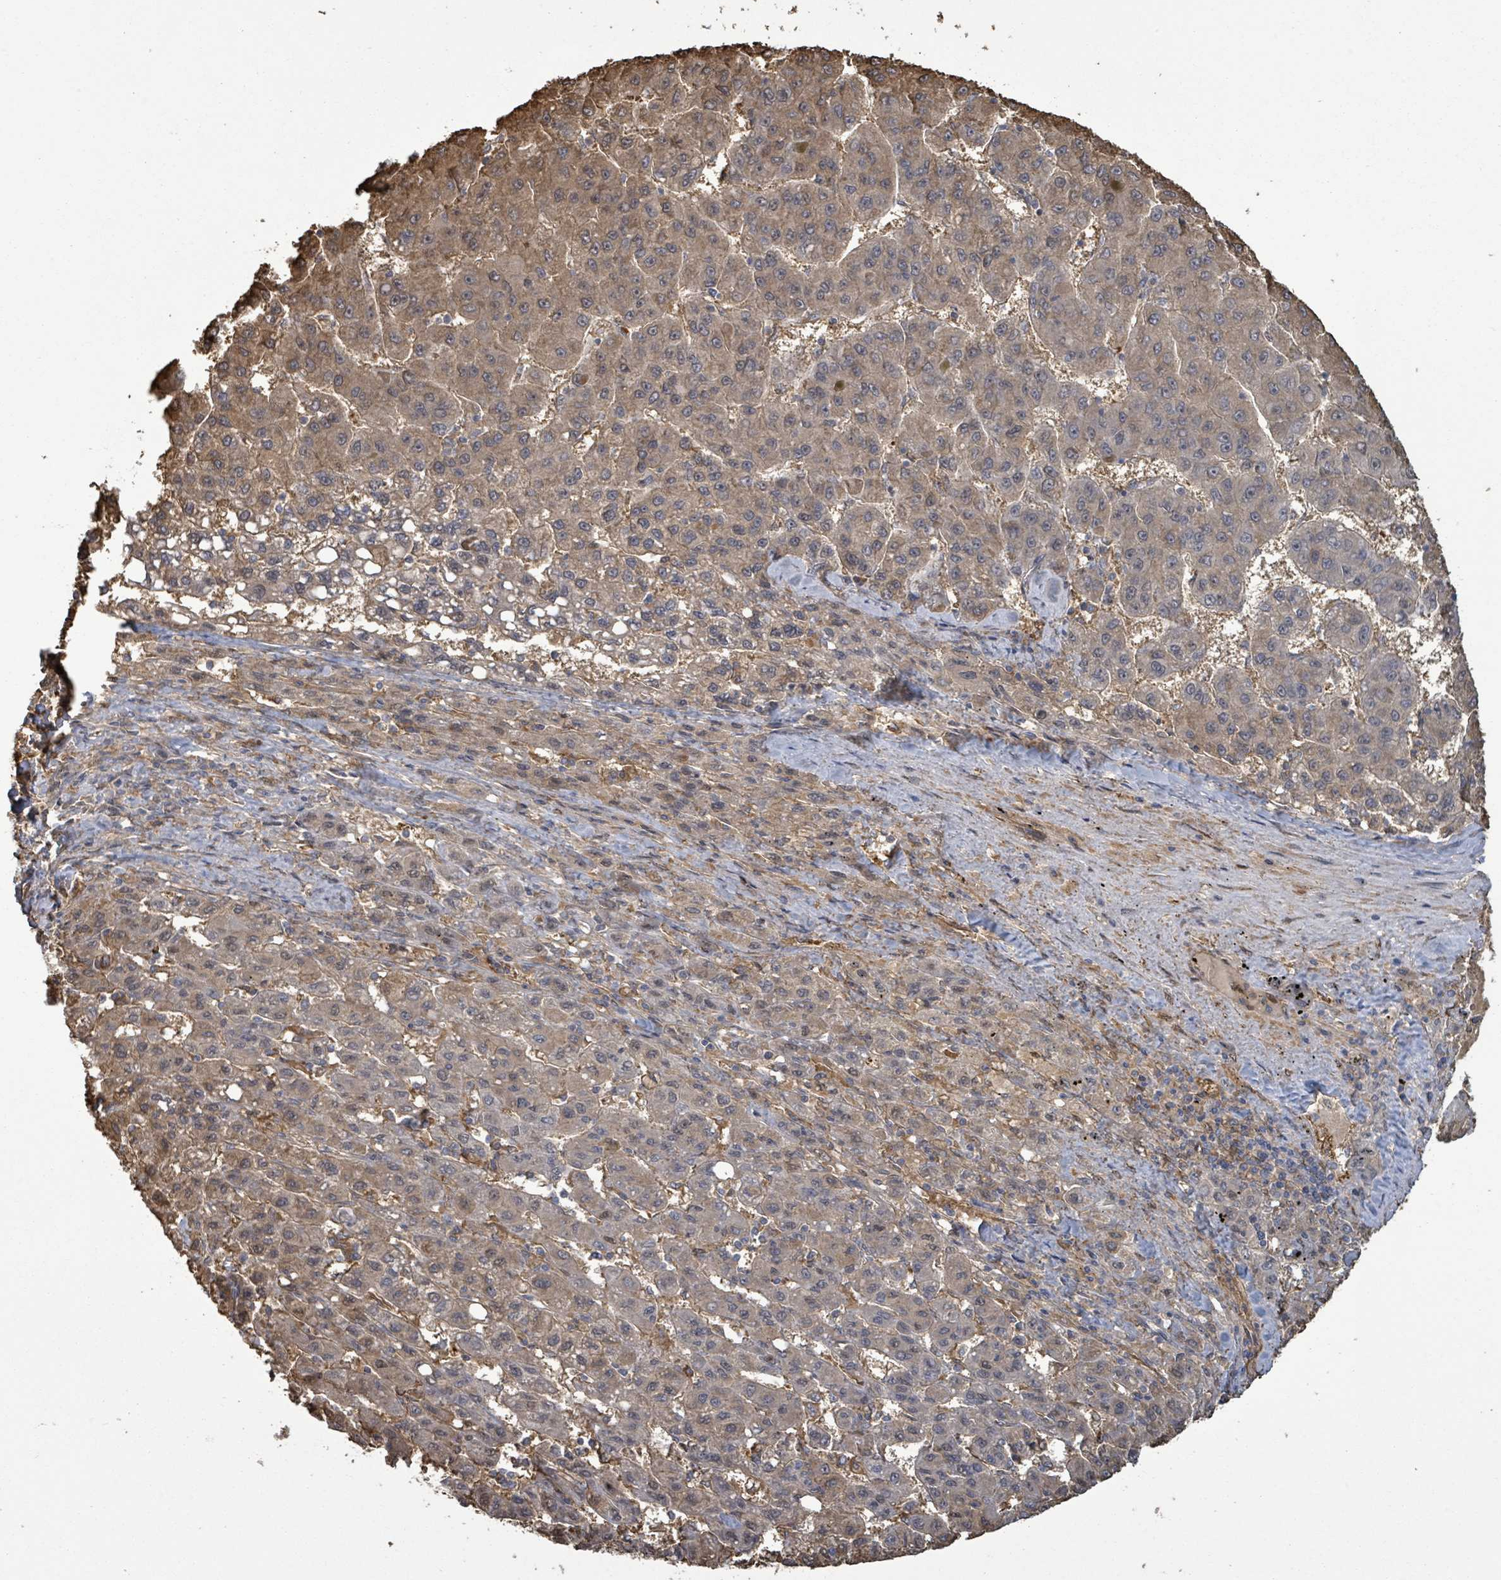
{"staining": {"intensity": "weak", "quantity": "25%-75%", "location": "cytoplasmic/membranous"}, "tissue": "liver cancer", "cell_type": "Tumor cells", "image_type": "cancer", "snomed": [{"axis": "morphology", "description": "Carcinoma, Hepatocellular, NOS"}, {"axis": "topography", "description": "Liver"}], "caption": "There is low levels of weak cytoplasmic/membranous positivity in tumor cells of hepatocellular carcinoma (liver), as demonstrated by immunohistochemical staining (brown color).", "gene": "MAP3K6", "patient": {"sex": "female", "age": 82}}